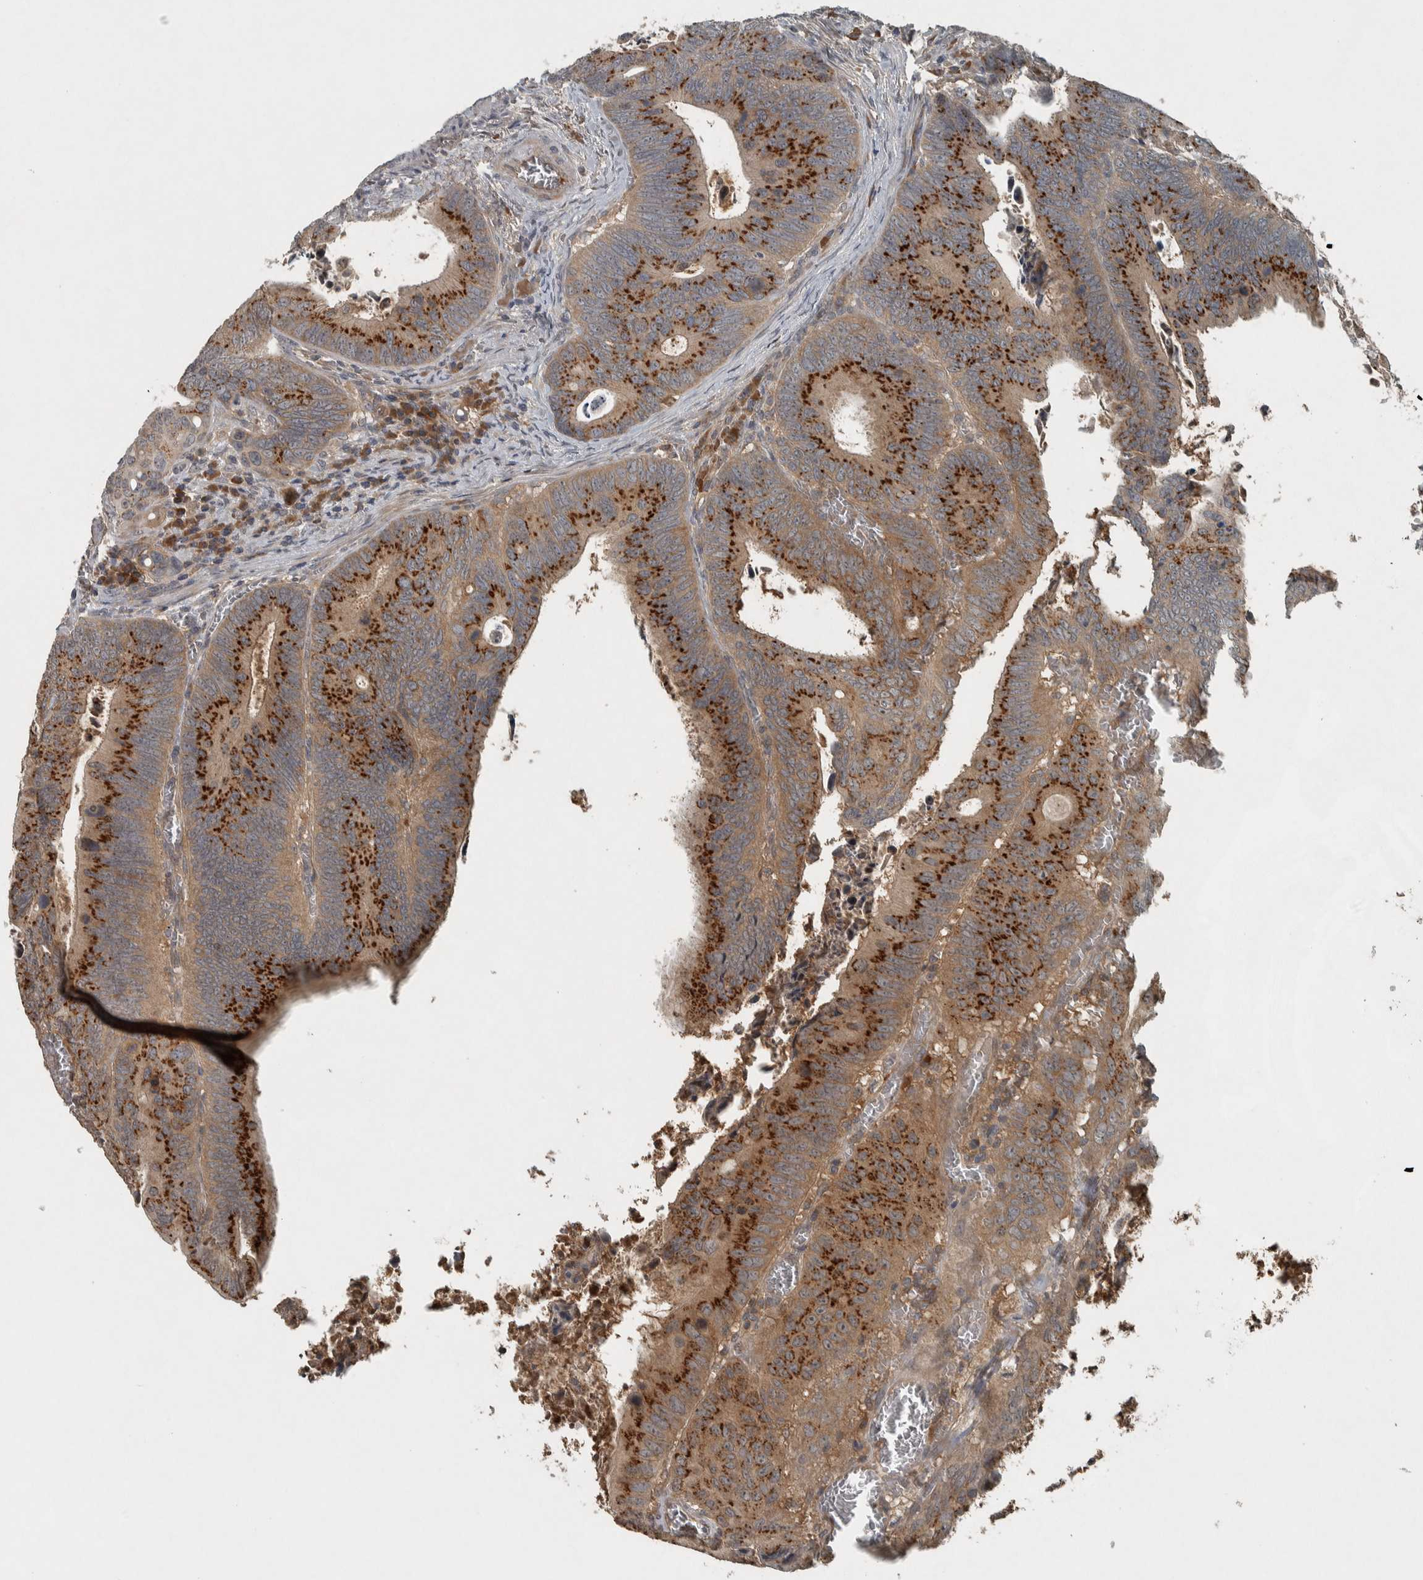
{"staining": {"intensity": "strong", "quantity": "25%-75%", "location": "cytoplasmic/membranous"}, "tissue": "colorectal cancer", "cell_type": "Tumor cells", "image_type": "cancer", "snomed": [{"axis": "morphology", "description": "Inflammation, NOS"}, {"axis": "morphology", "description": "Adenocarcinoma, NOS"}, {"axis": "topography", "description": "Colon"}], "caption": "Colorectal cancer stained for a protein exhibits strong cytoplasmic/membranous positivity in tumor cells.", "gene": "CLCN2", "patient": {"sex": "male", "age": 72}}